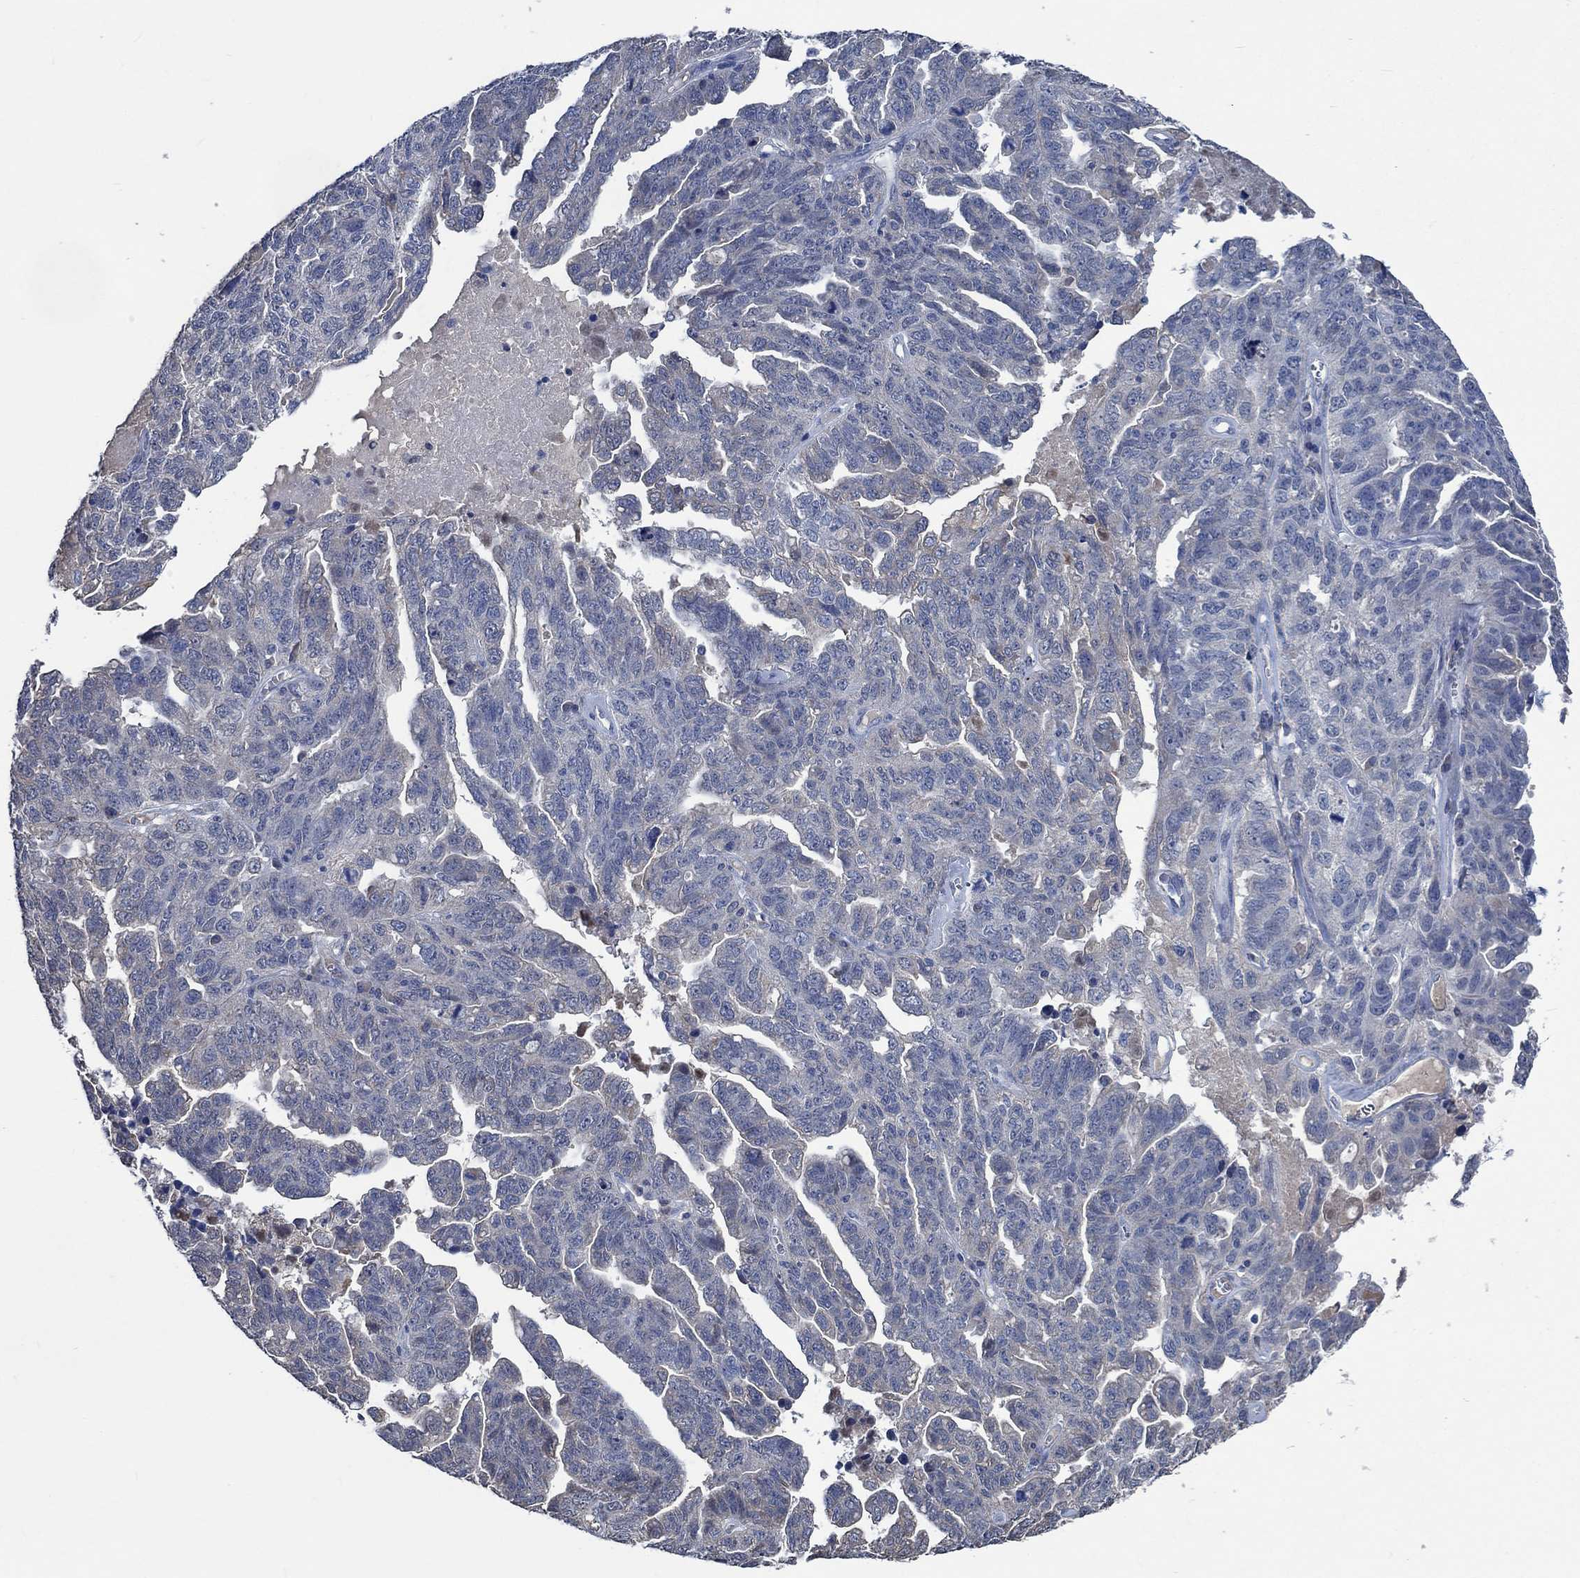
{"staining": {"intensity": "negative", "quantity": "none", "location": "none"}, "tissue": "ovarian cancer", "cell_type": "Tumor cells", "image_type": "cancer", "snomed": [{"axis": "morphology", "description": "Cystadenocarcinoma, serous, NOS"}, {"axis": "topography", "description": "Ovary"}], "caption": "This is a image of immunohistochemistry staining of ovarian cancer (serous cystadenocarcinoma), which shows no staining in tumor cells.", "gene": "OBSCN", "patient": {"sex": "female", "age": 71}}